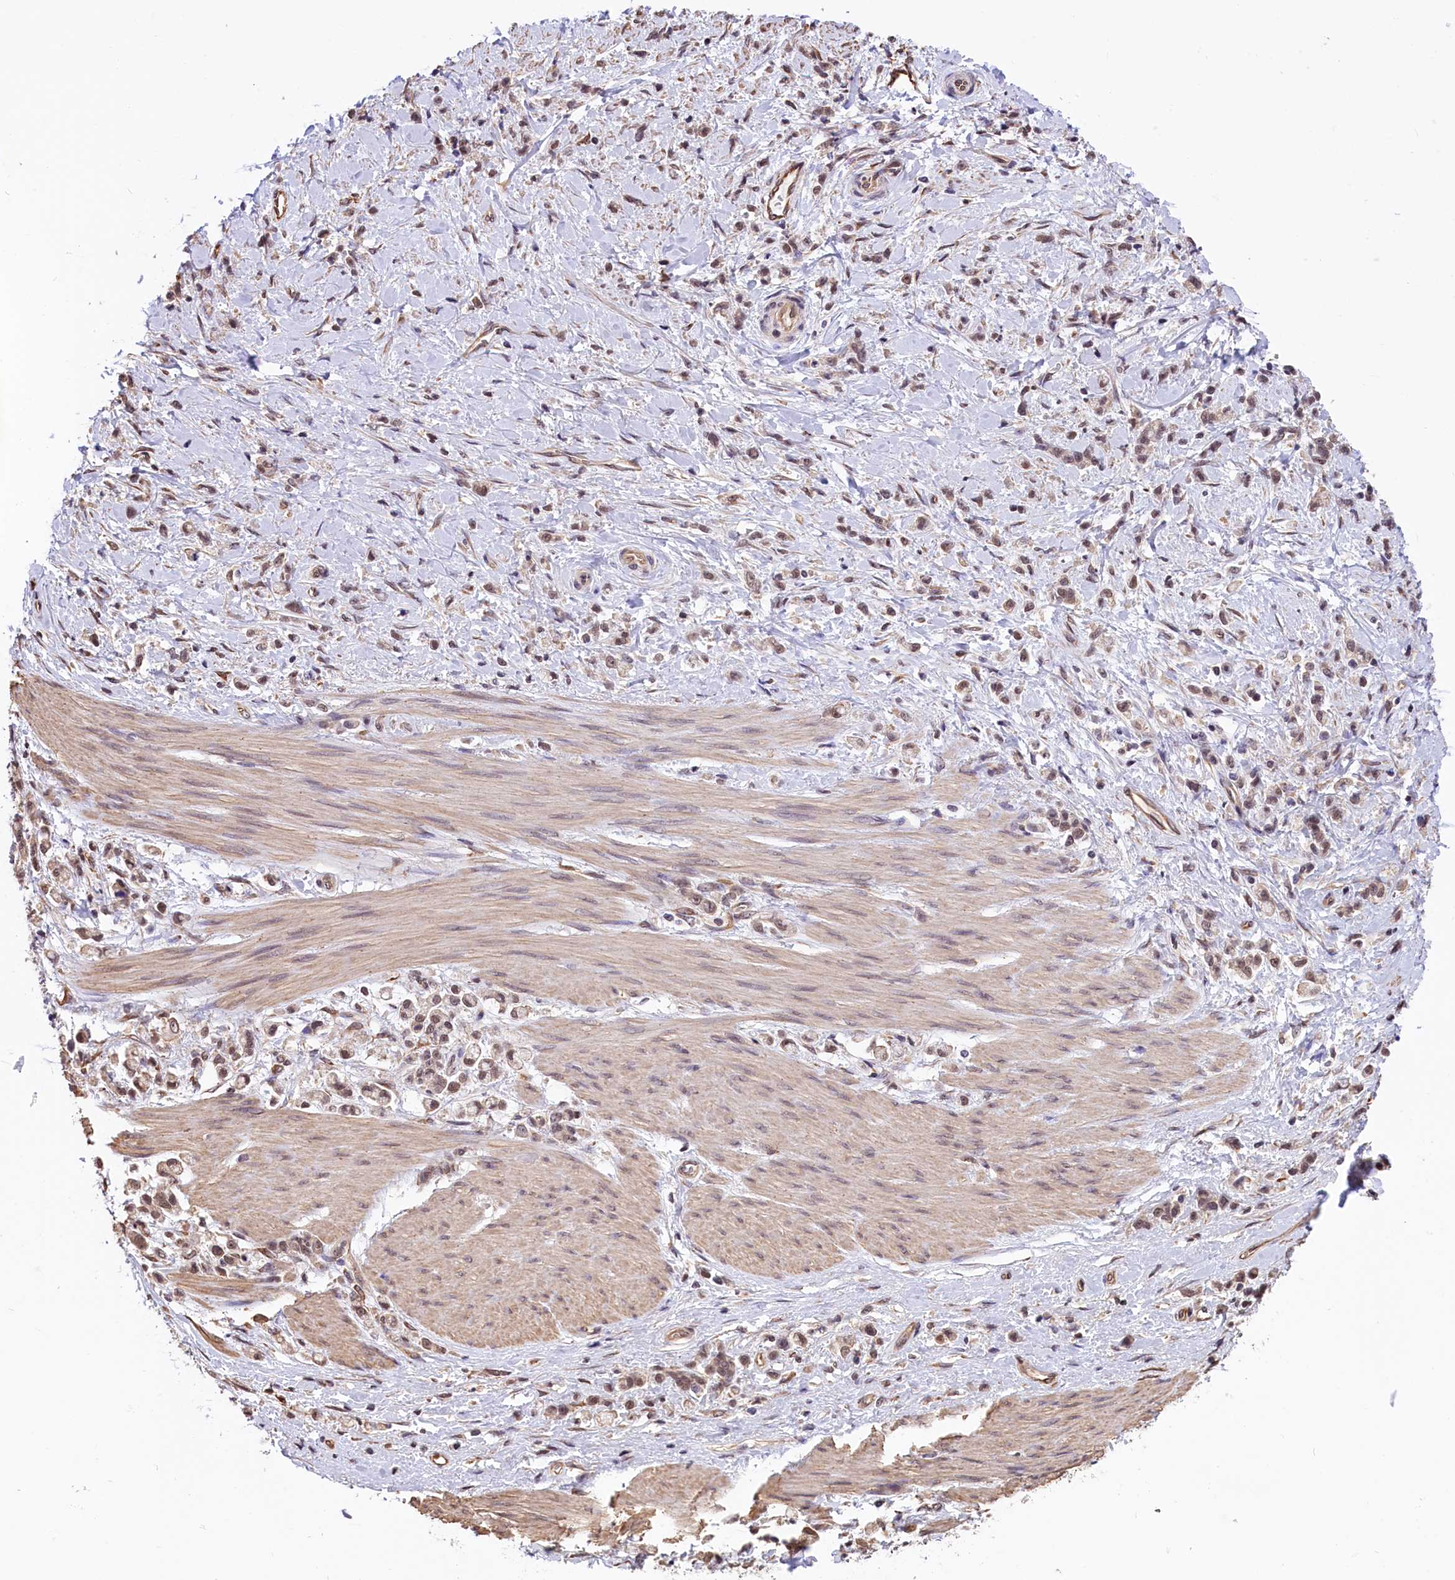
{"staining": {"intensity": "moderate", "quantity": ">75%", "location": "nuclear"}, "tissue": "stomach cancer", "cell_type": "Tumor cells", "image_type": "cancer", "snomed": [{"axis": "morphology", "description": "Adenocarcinoma, NOS"}, {"axis": "topography", "description": "Stomach"}], "caption": "Stomach adenocarcinoma stained for a protein demonstrates moderate nuclear positivity in tumor cells.", "gene": "ZC3H4", "patient": {"sex": "female", "age": 60}}